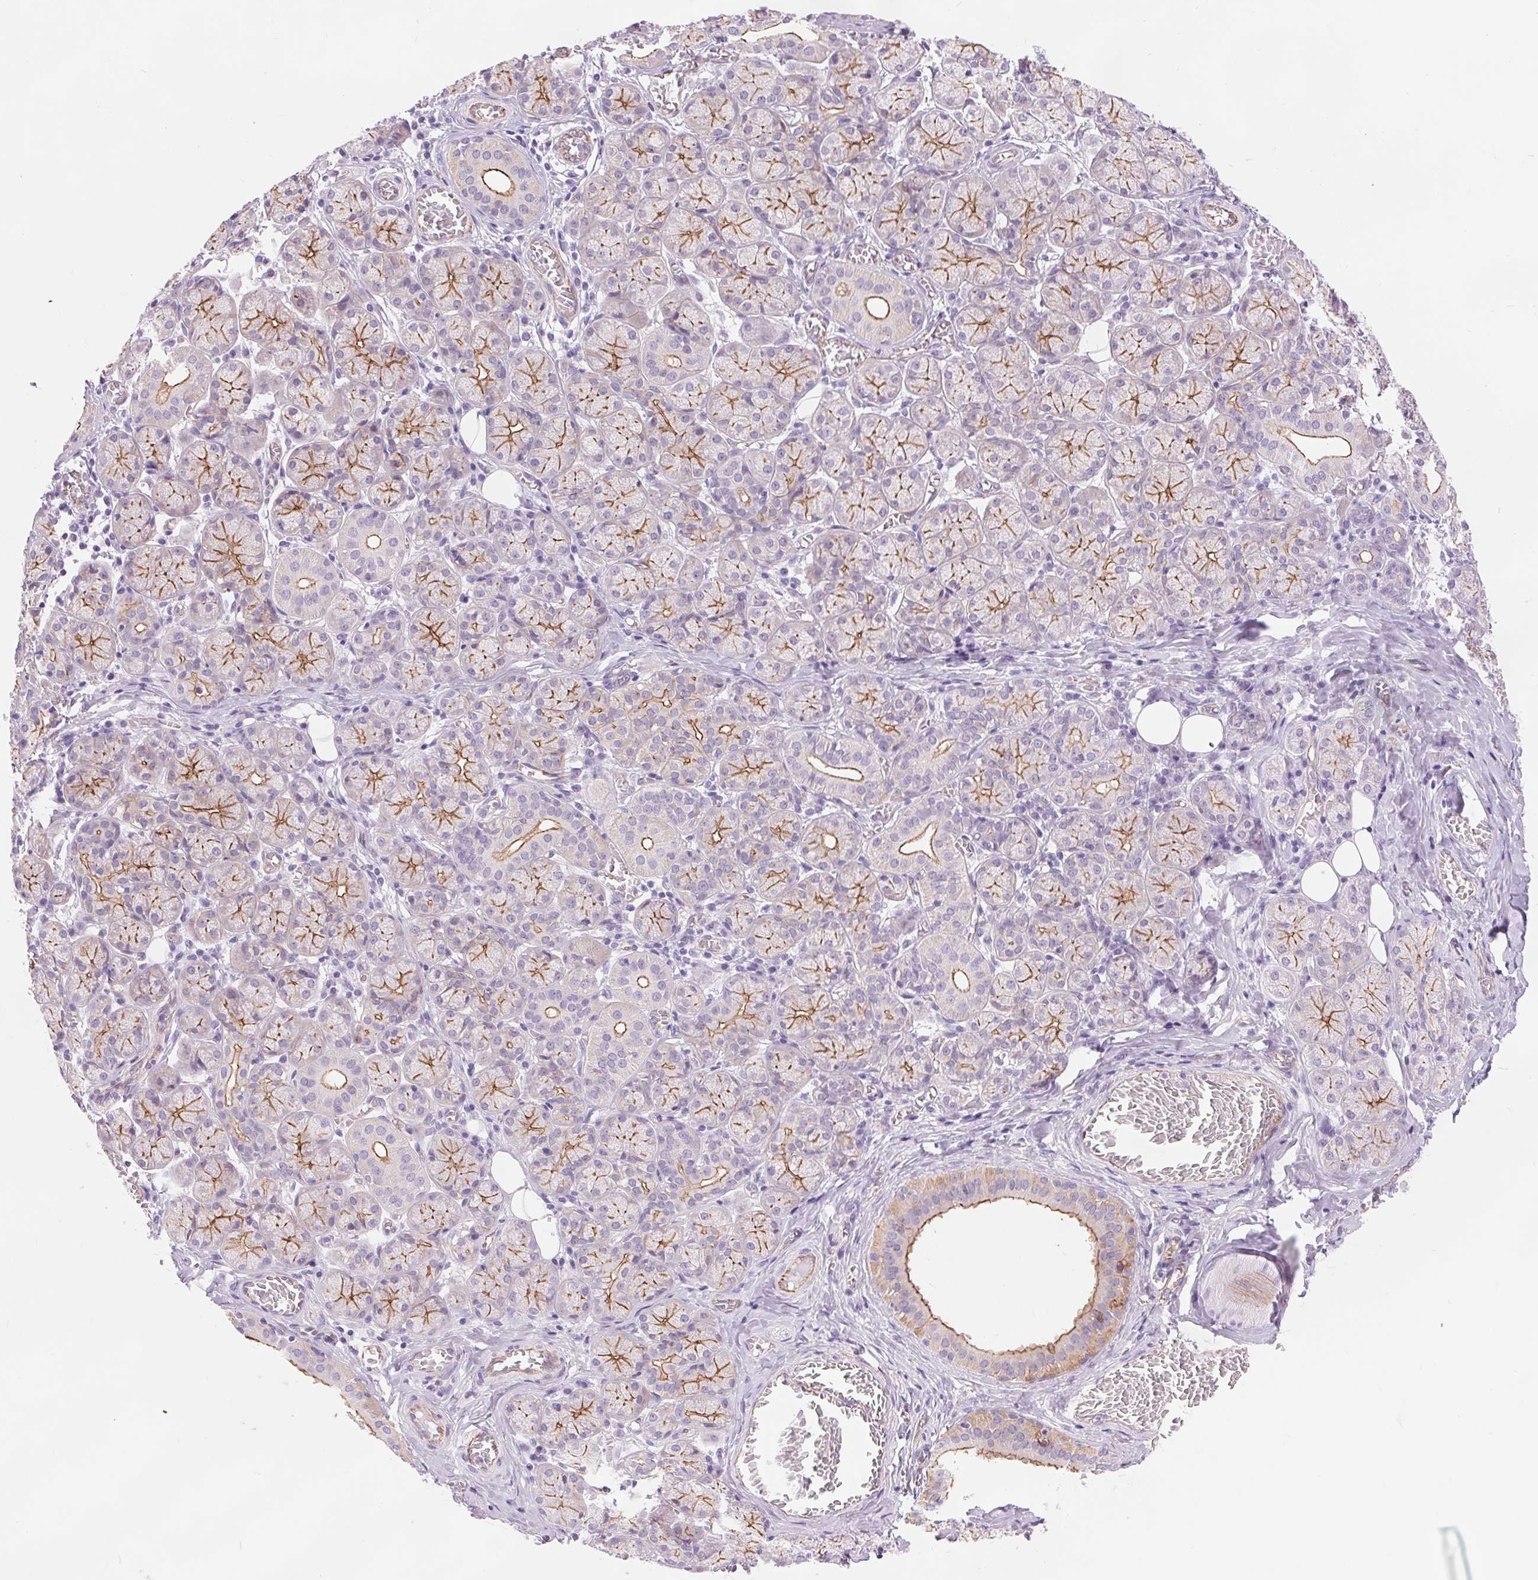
{"staining": {"intensity": "moderate", "quantity": "25%-75%", "location": "cytoplasmic/membranous"}, "tissue": "salivary gland", "cell_type": "Glandular cells", "image_type": "normal", "snomed": [{"axis": "morphology", "description": "Normal tissue, NOS"}, {"axis": "topography", "description": "Salivary gland"}, {"axis": "topography", "description": "Peripheral nerve tissue"}], "caption": "DAB immunohistochemical staining of normal human salivary gland demonstrates moderate cytoplasmic/membranous protein staining in approximately 25%-75% of glandular cells.", "gene": "DIXDC1", "patient": {"sex": "female", "age": 24}}